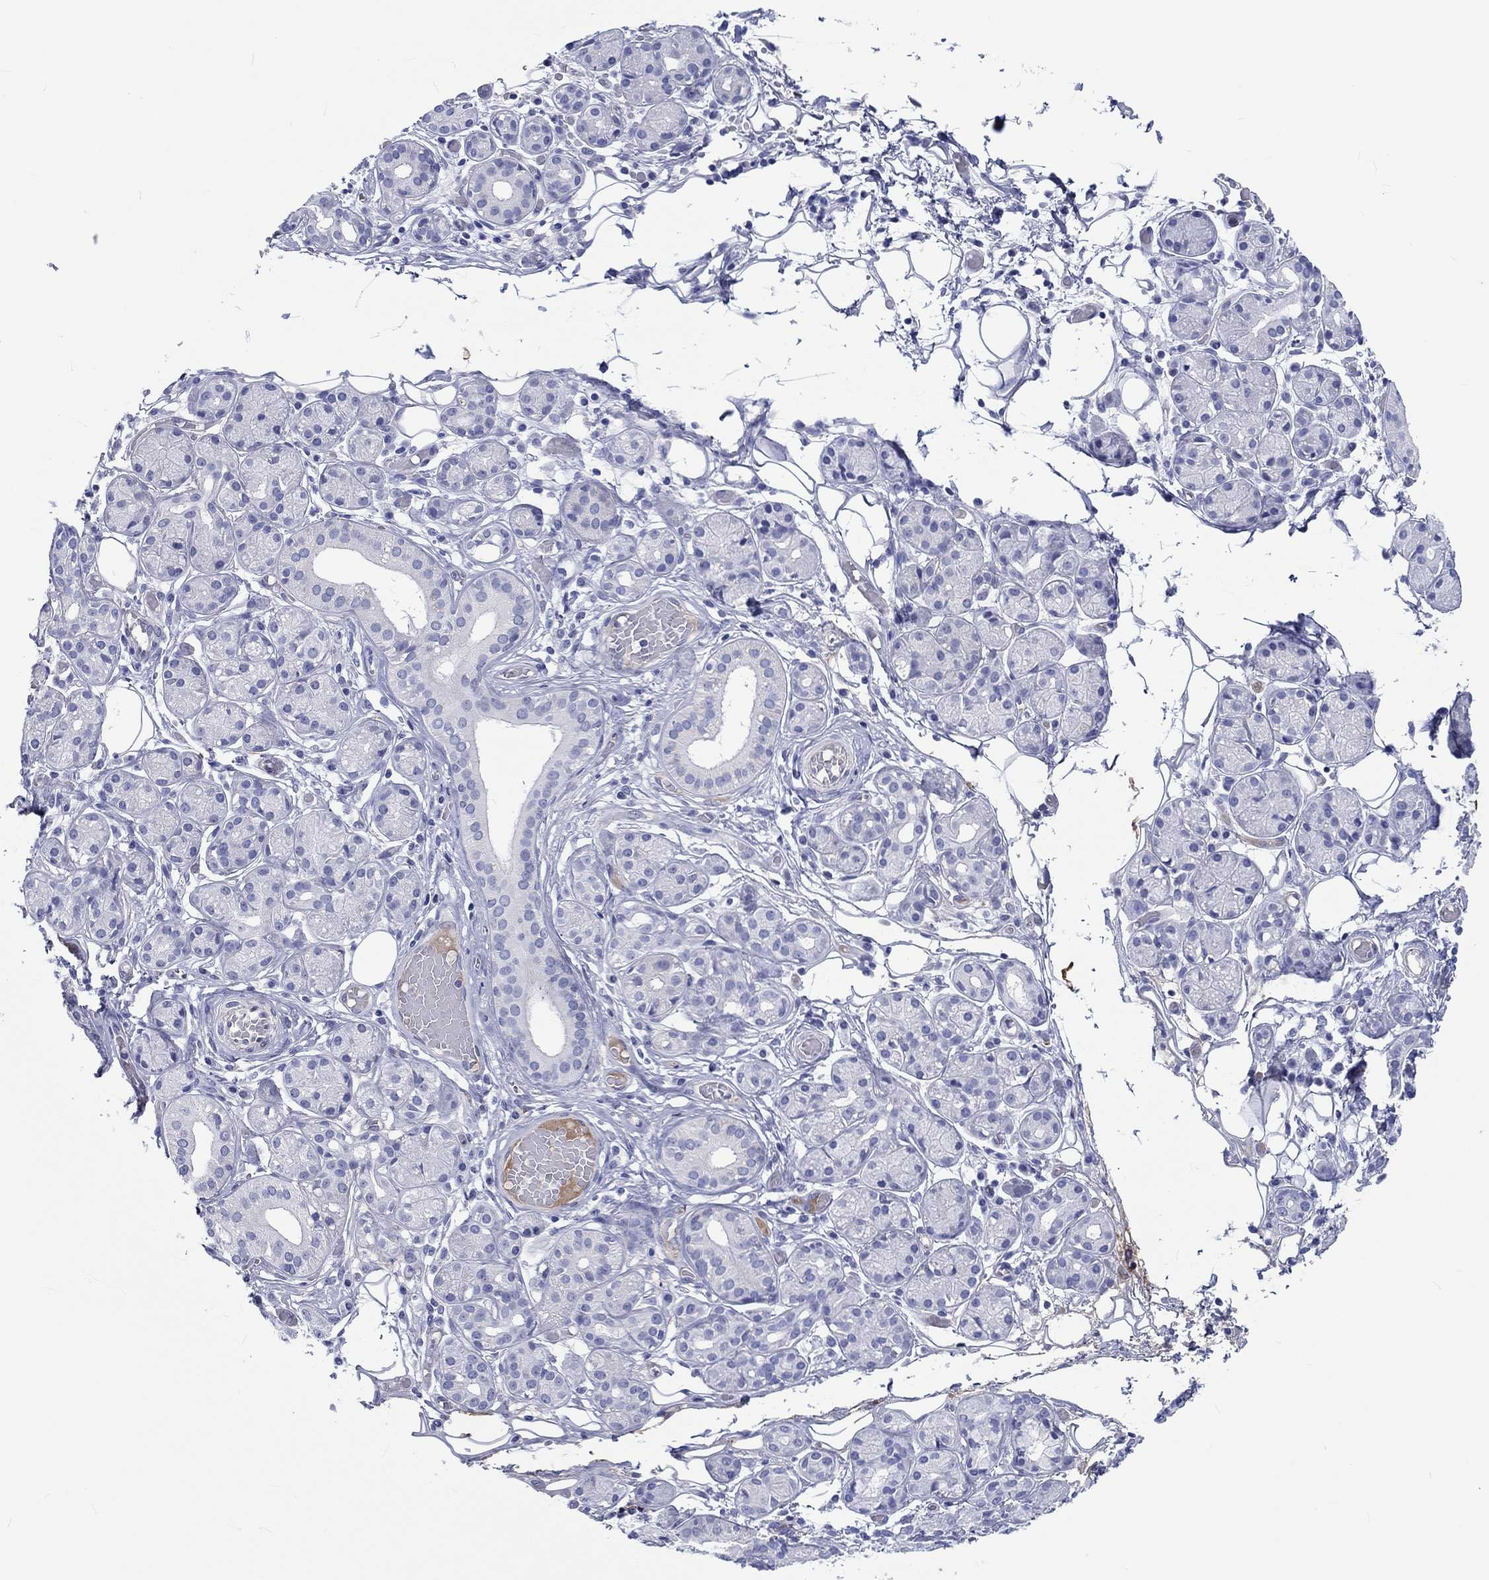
{"staining": {"intensity": "negative", "quantity": "none", "location": "none"}, "tissue": "salivary gland", "cell_type": "Glandular cells", "image_type": "normal", "snomed": [{"axis": "morphology", "description": "Normal tissue, NOS"}, {"axis": "topography", "description": "Salivary gland"}, {"axis": "topography", "description": "Peripheral nerve tissue"}], "caption": "Glandular cells show no significant staining in unremarkable salivary gland. (DAB (3,3'-diaminobenzidine) immunohistochemistry, high magnification).", "gene": "CDY1B", "patient": {"sex": "male", "age": 71}}